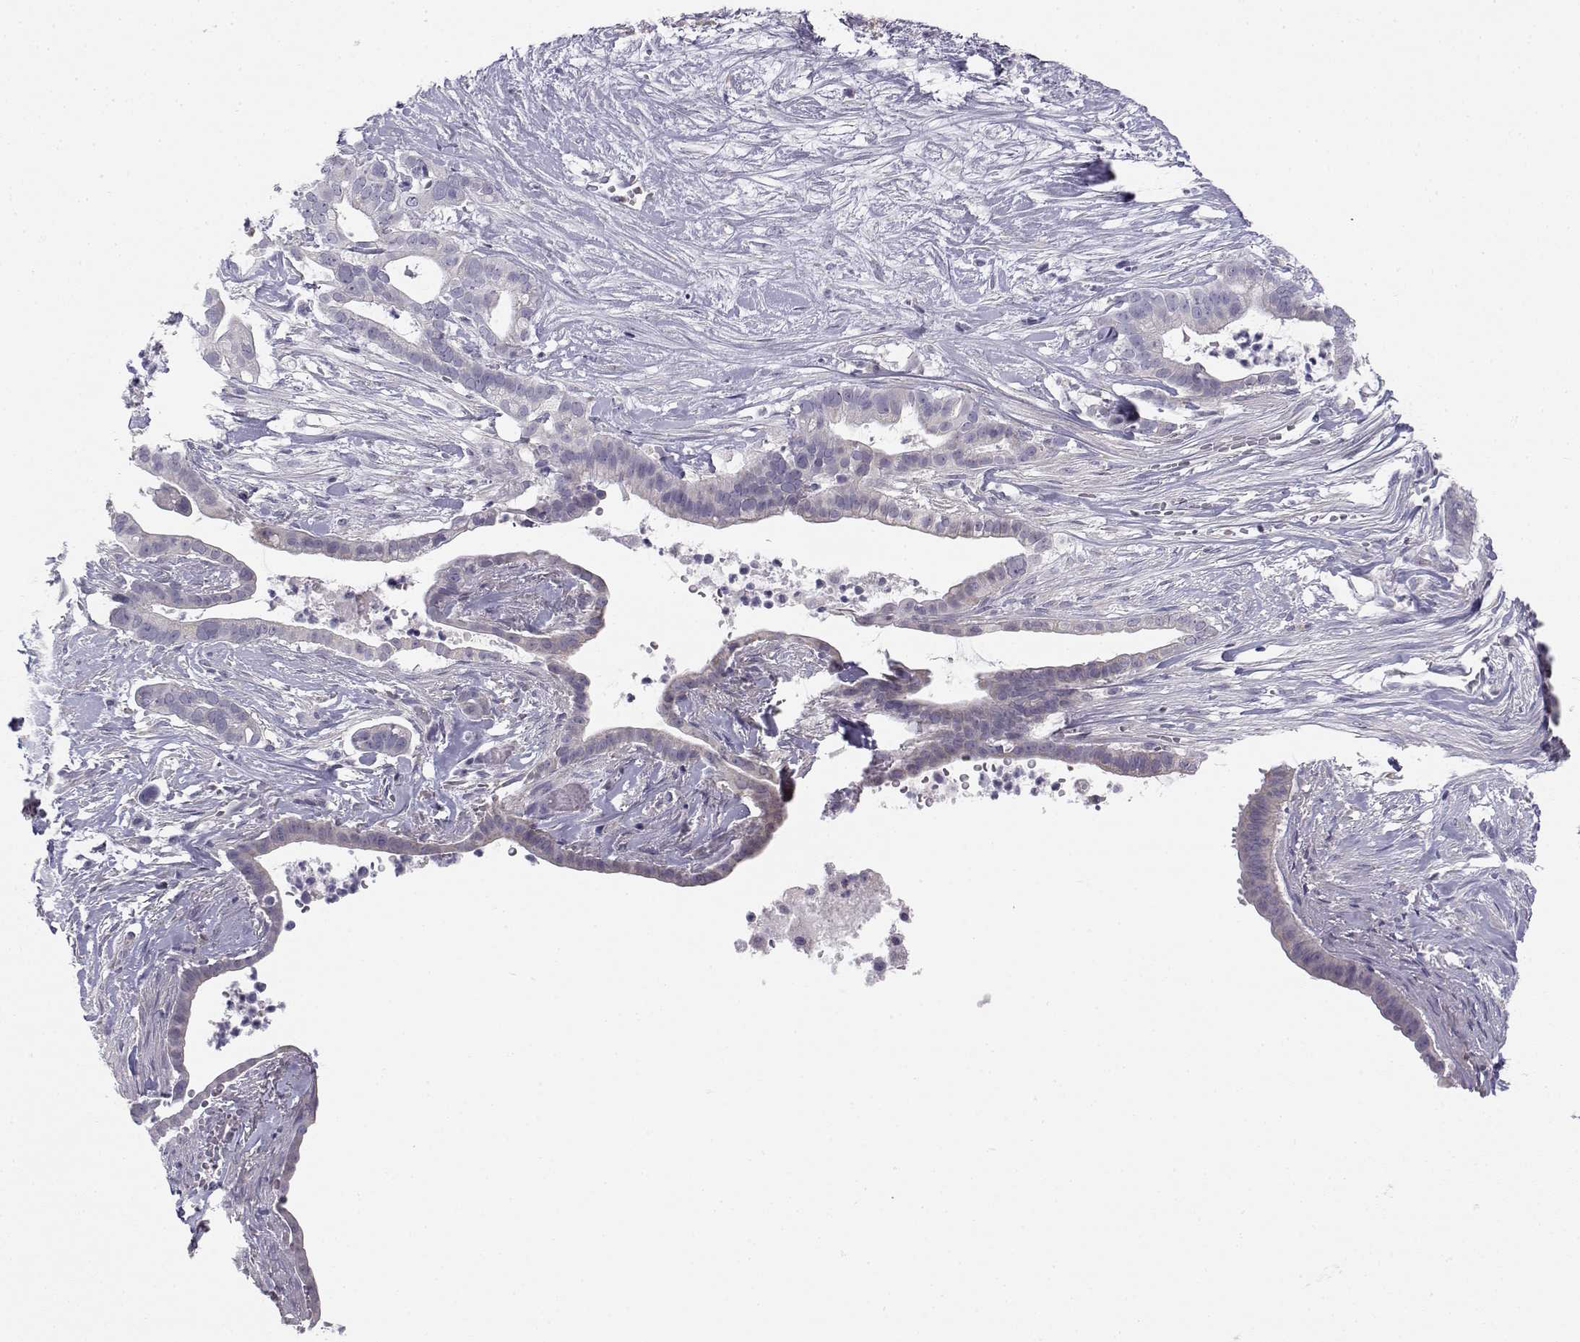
{"staining": {"intensity": "negative", "quantity": "none", "location": "none"}, "tissue": "pancreatic cancer", "cell_type": "Tumor cells", "image_type": "cancer", "snomed": [{"axis": "morphology", "description": "Adenocarcinoma, NOS"}, {"axis": "topography", "description": "Pancreas"}], "caption": "This is a histopathology image of immunohistochemistry (IHC) staining of adenocarcinoma (pancreatic), which shows no staining in tumor cells.", "gene": "KCNMB4", "patient": {"sex": "male", "age": 61}}